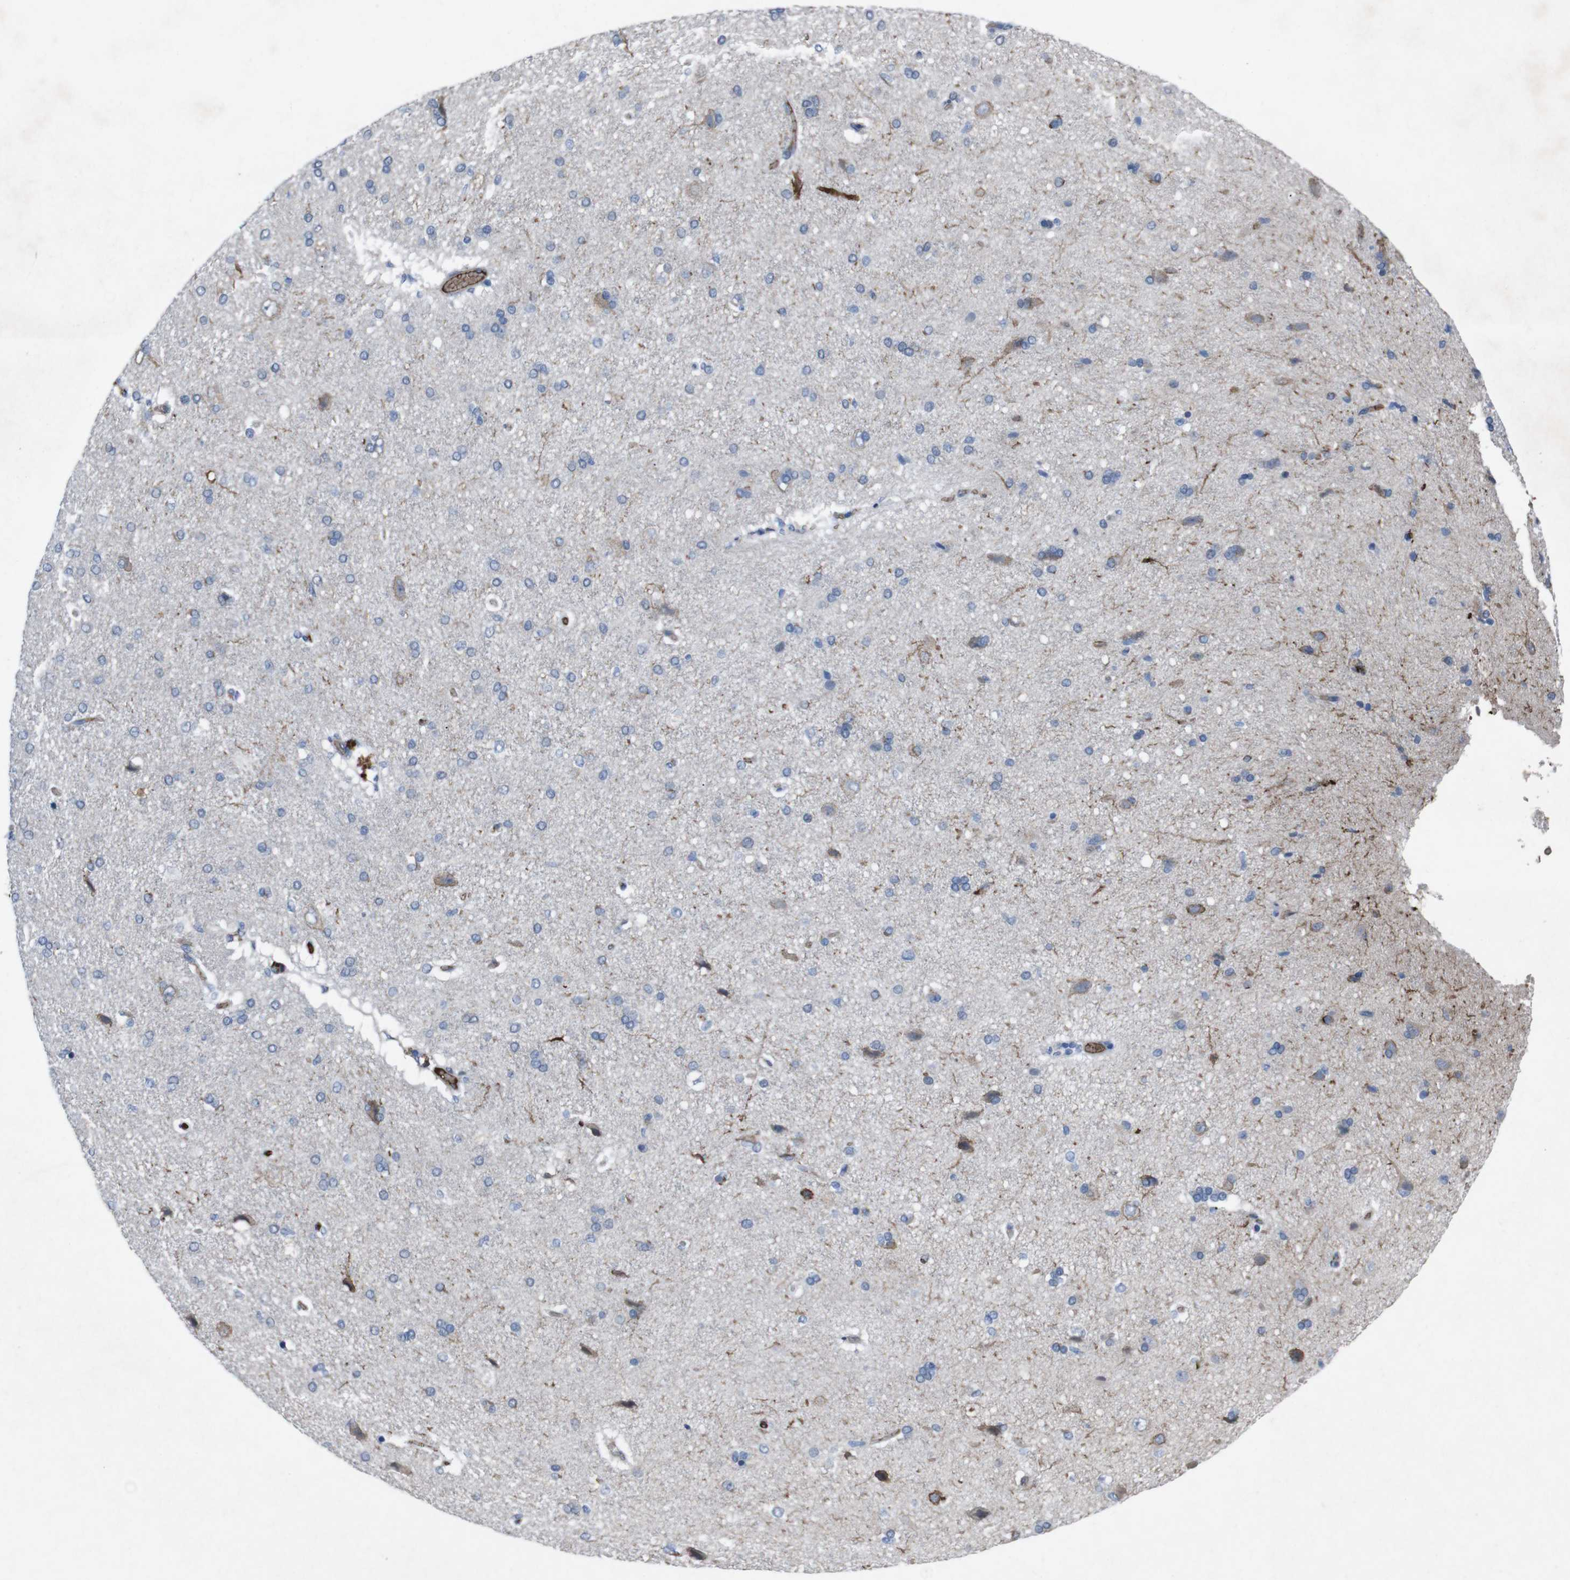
{"staining": {"intensity": "weak", "quantity": ">75%", "location": "cytoplasmic/membranous"}, "tissue": "cerebral cortex", "cell_type": "Endothelial cells", "image_type": "normal", "snomed": [{"axis": "morphology", "description": "Normal tissue, NOS"}, {"axis": "topography", "description": "Cerebral cortex"}], "caption": "This micrograph reveals immunohistochemistry staining of normal cerebral cortex, with low weak cytoplasmic/membranous expression in about >75% of endothelial cells.", "gene": "SPTB", "patient": {"sex": "male", "age": 62}}